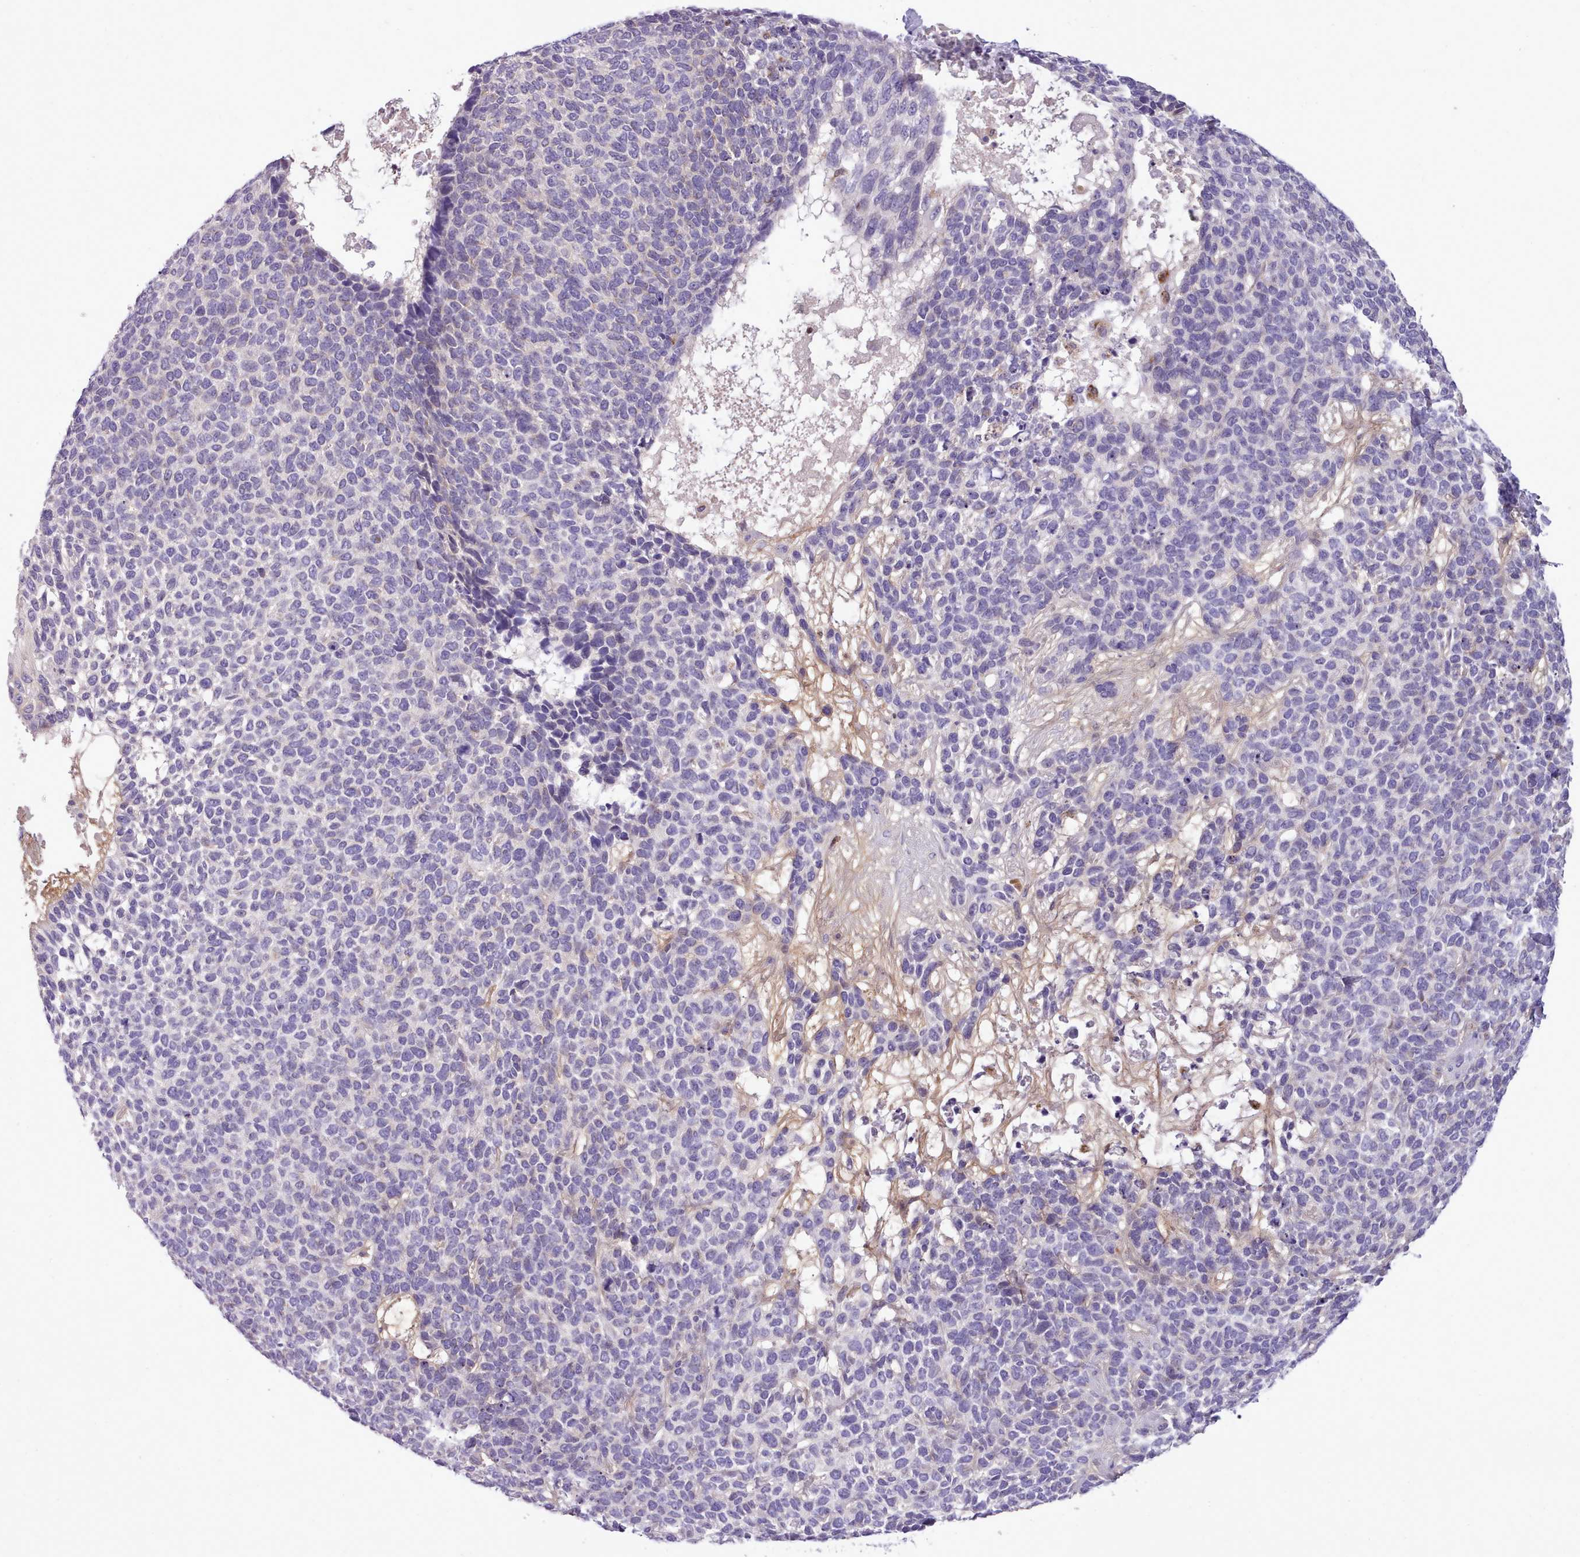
{"staining": {"intensity": "negative", "quantity": "none", "location": "none"}, "tissue": "skin cancer", "cell_type": "Tumor cells", "image_type": "cancer", "snomed": [{"axis": "morphology", "description": "Basal cell carcinoma"}, {"axis": "topography", "description": "Skin"}], "caption": "A high-resolution histopathology image shows immunohistochemistry staining of skin basal cell carcinoma, which displays no significant staining in tumor cells.", "gene": "CYP2A13", "patient": {"sex": "female", "age": 84}}